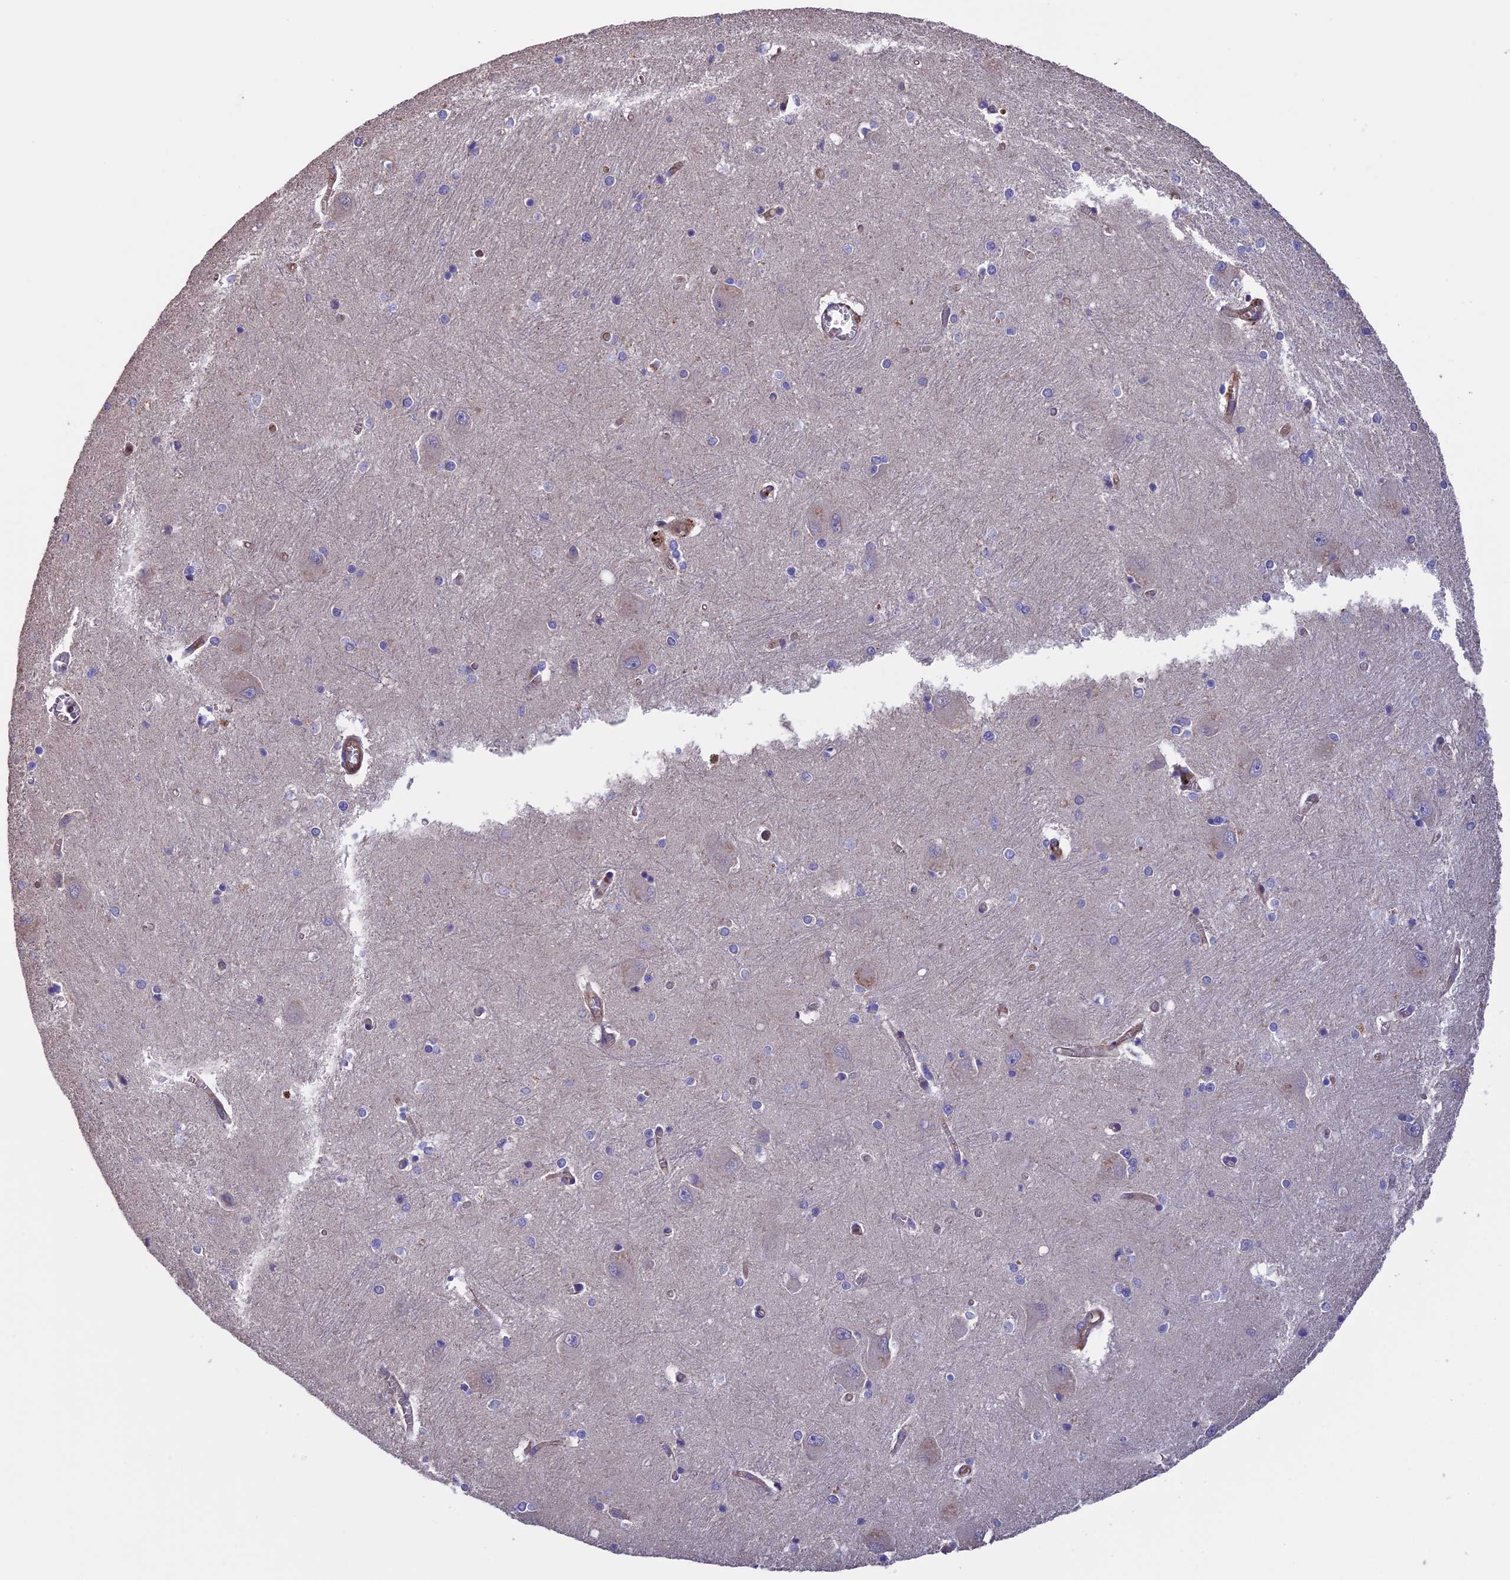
{"staining": {"intensity": "negative", "quantity": "none", "location": "none"}, "tissue": "caudate", "cell_type": "Glial cells", "image_type": "normal", "snomed": [{"axis": "morphology", "description": "Normal tissue, NOS"}, {"axis": "topography", "description": "Lateral ventricle wall"}], "caption": "Immunohistochemical staining of benign human caudate exhibits no significant expression in glial cells.", "gene": "GAS8", "patient": {"sex": "male", "age": 37}}